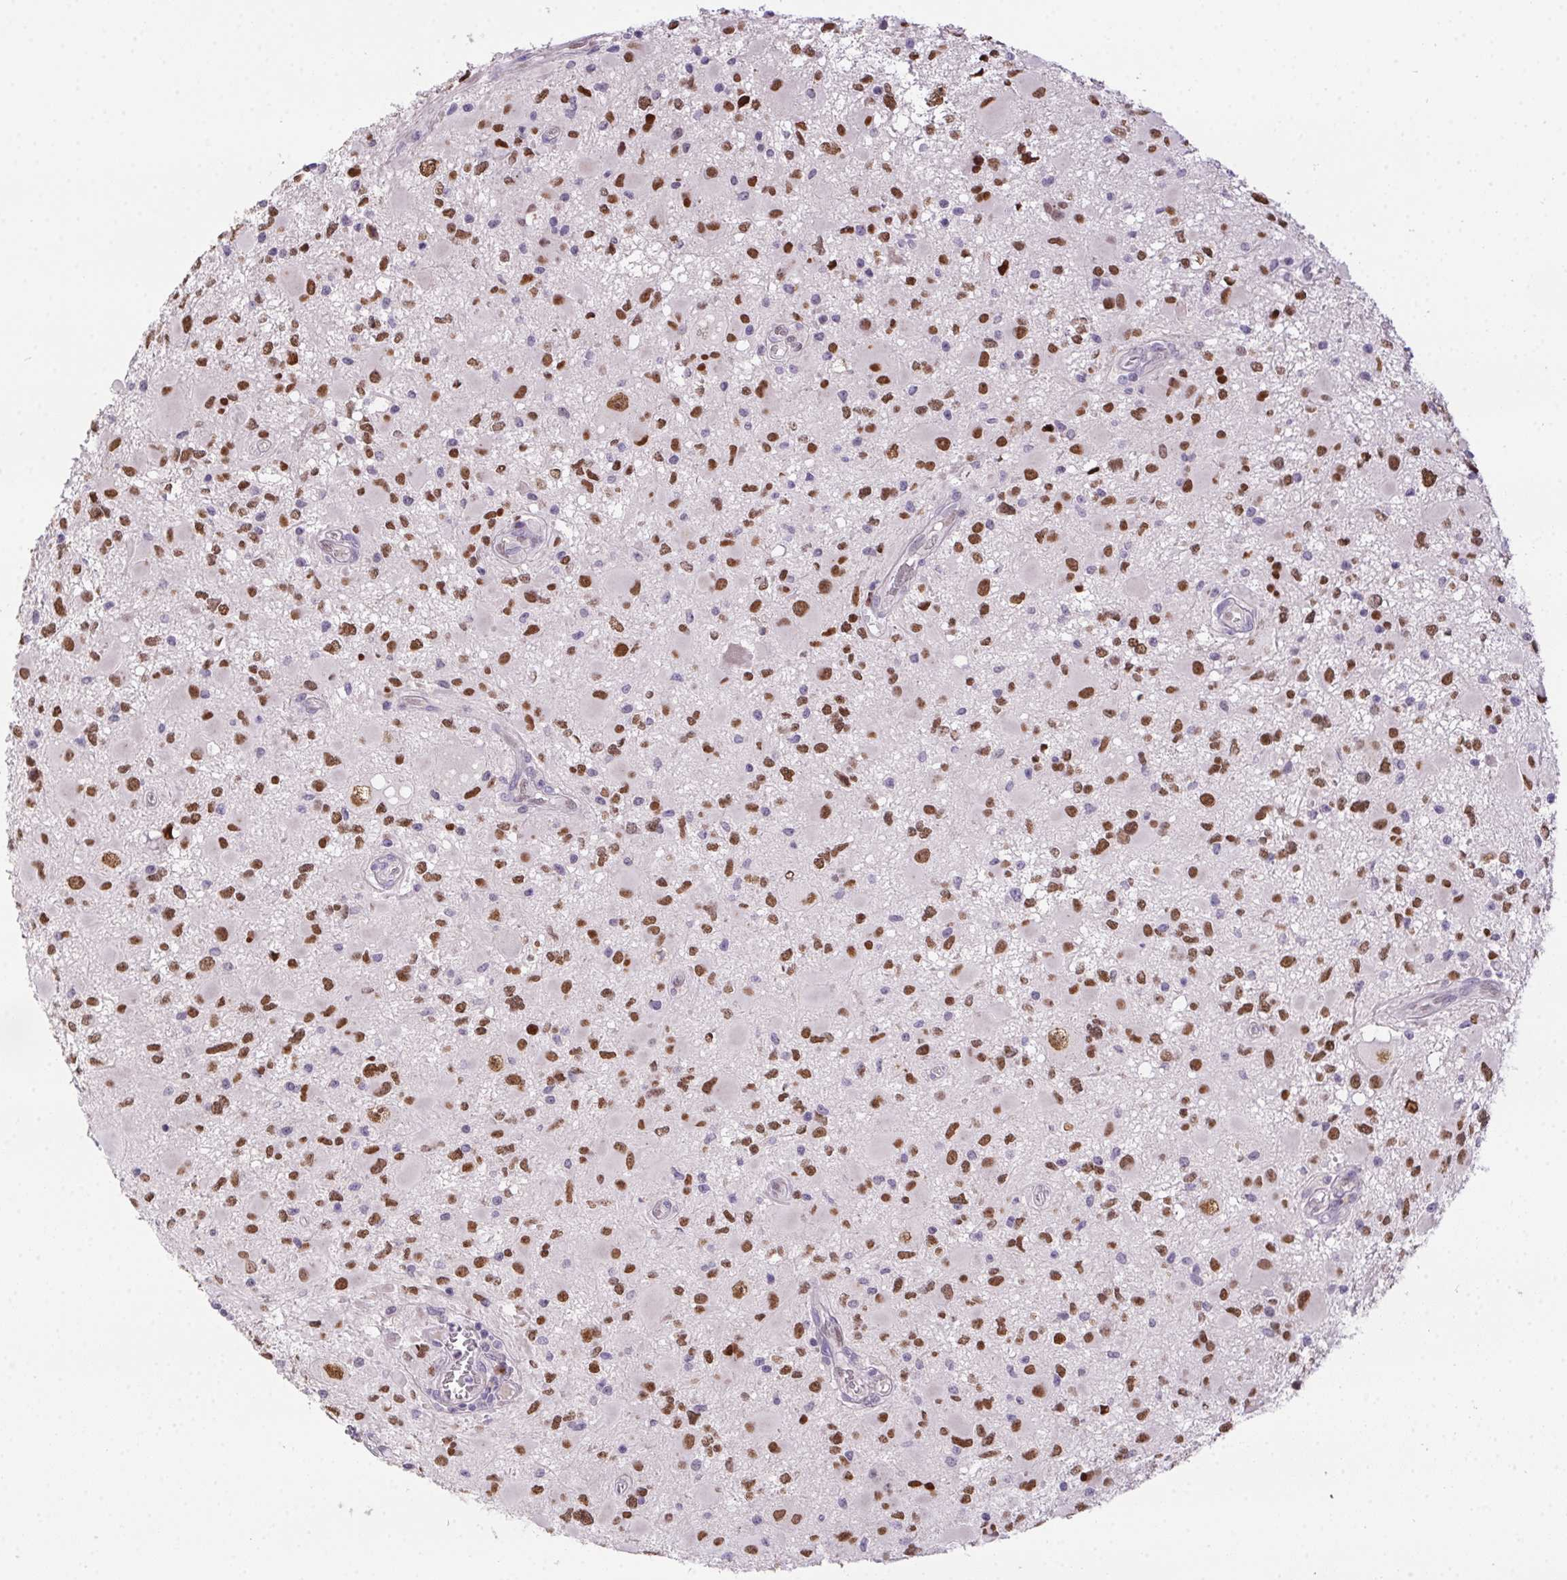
{"staining": {"intensity": "moderate", "quantity": ">75%", "location": "nuclear"}, "tissue": "glioma", "cell_type": "Tumor cells", "image_type": "cancer", "snomed": [{"axis": "morphology", "description": "Glioma, malignant, High grade"}, {"axis": "topography", "description": "Brain"}], "caption": "There is medium levels of moderate nuclear expression in tumor cells of malignant glioma (high-grade), as demonstrated by immunohistochemical staining (brown color).", "gene": "SP9", "patient": {"sex": "male", "age": 54}}